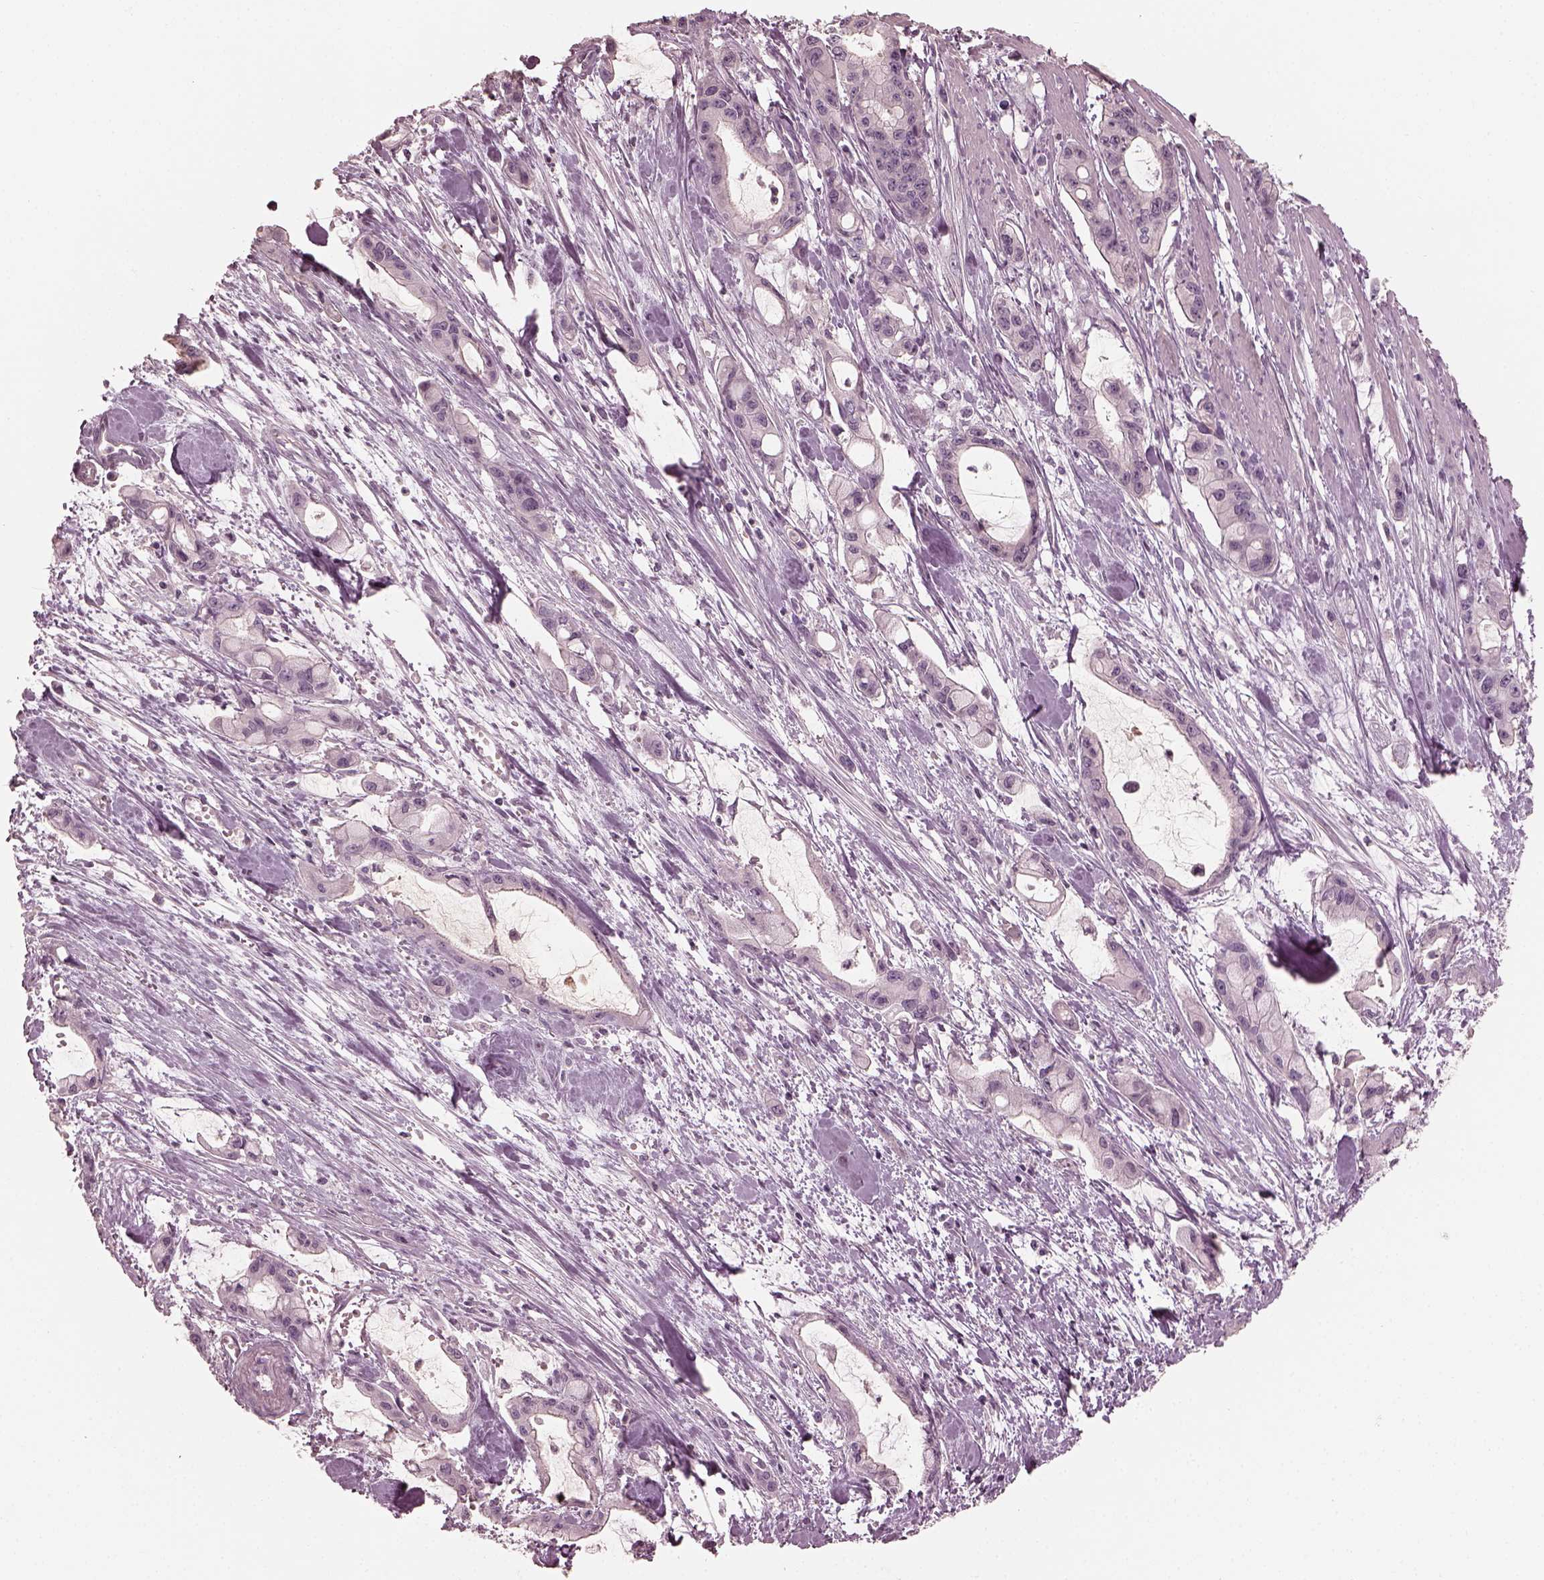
{"staining": {"intensity": "negative", "quantity": "none", "location": "none"}, "tissue": "pancreatic cancer", "cell_type": "Tumor cells", "image_type": "cancer", "snomed": [{"axis": "morphology", "description": "Adenocarcinoma, NOS"}, {"axis": "topography", "description": "Pancreas"}], "caption": "There is no significant positivity in tumor cells of pancreatic adenocarcinoma.", "gene": "OPTC", "patient": {"sex": "male", "age": 48}}